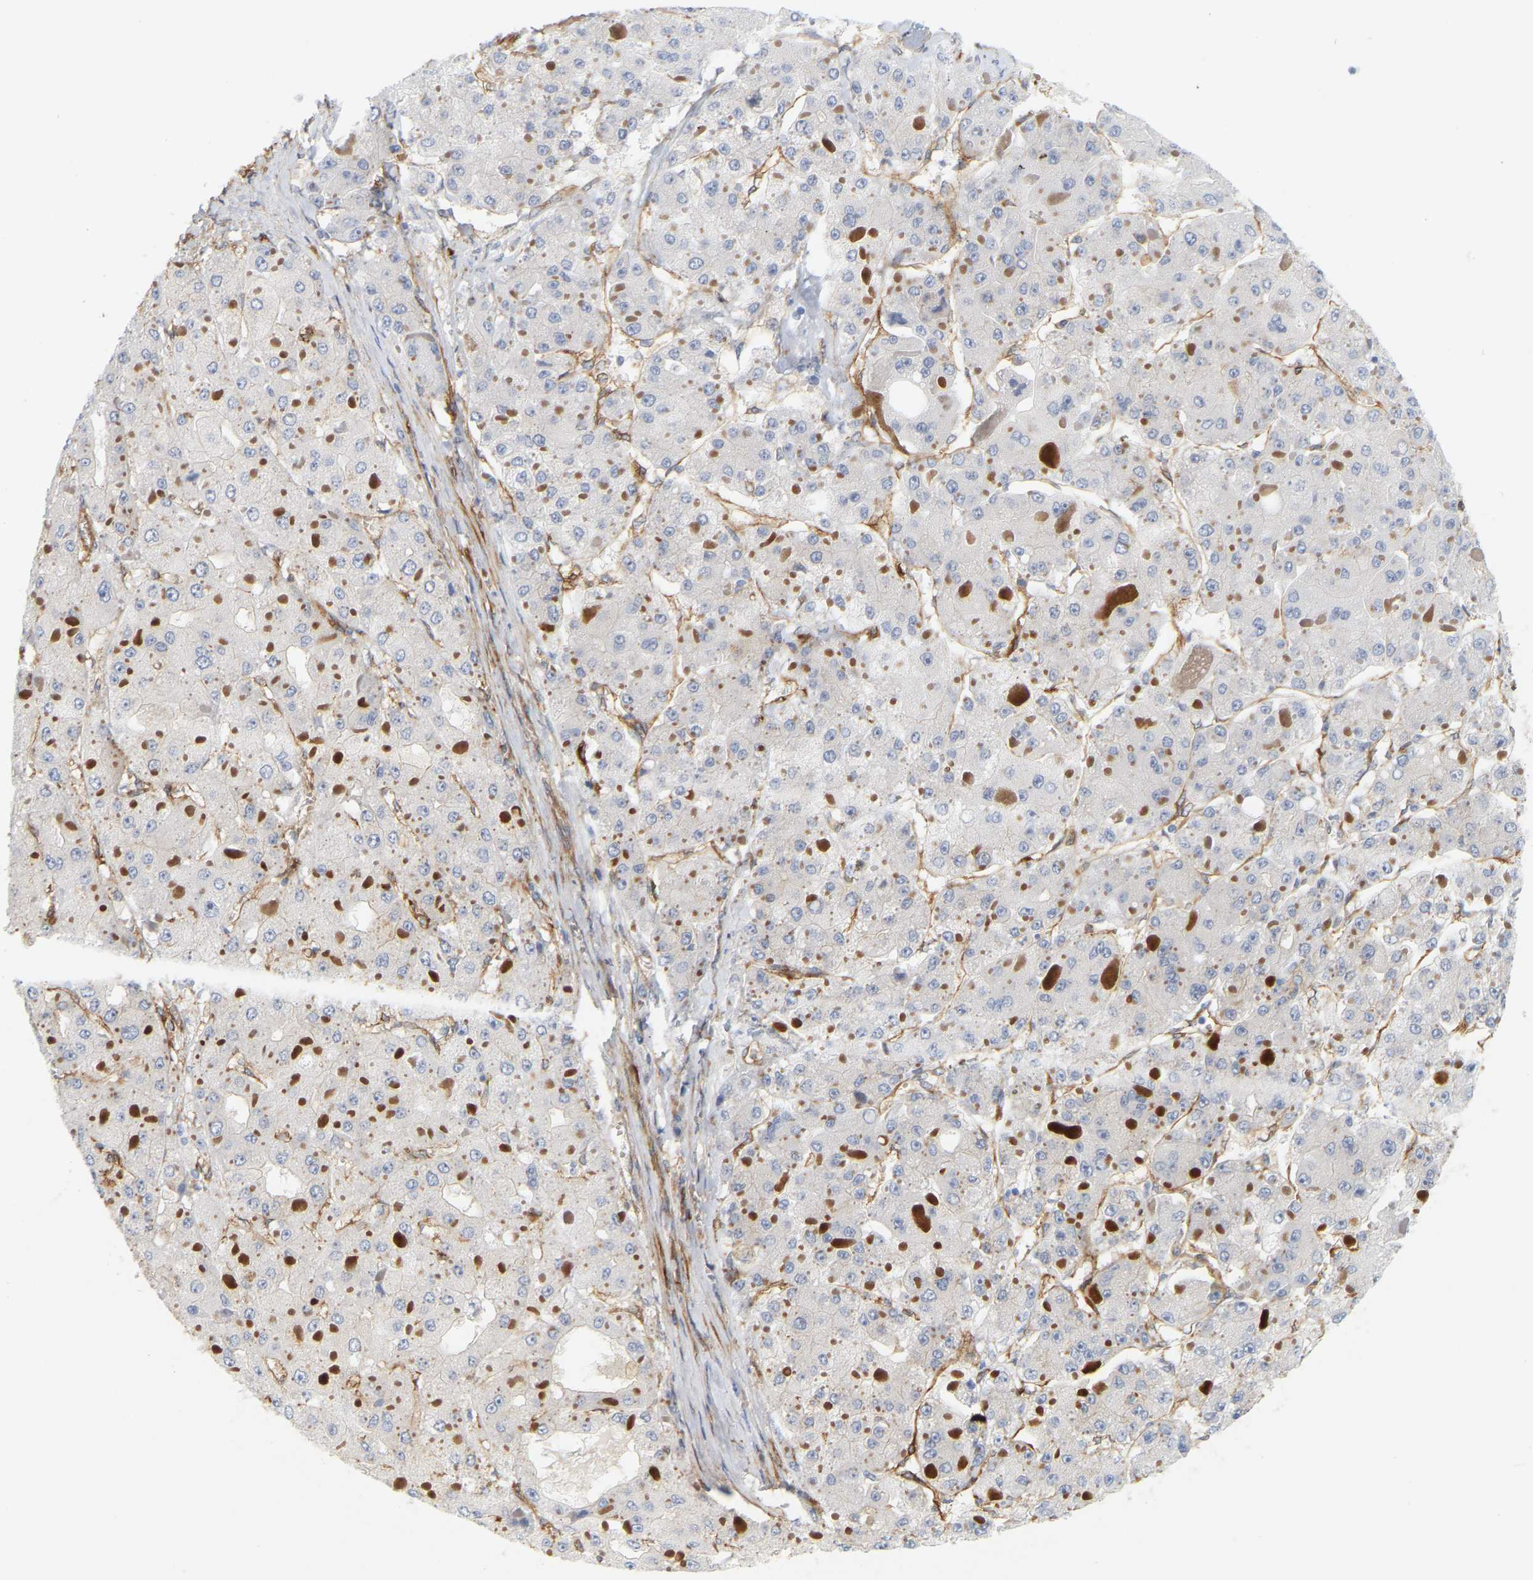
{"staining": {"intensity": "negative", "quantity": "none", "location": "none"}, "tissue": "liver cancer", "cell_type": "Tumor cells", "image_type": "cancer", "snomed": [{"axis": "morphology", "description": "Carcinoma, Hepatocellular, NOS"}, {"axis": "topography", "description": "Liver"}], "caption": "Tumor cells are negative for protein expression in human hepatocellular carcinoma (liver). The staining is performed using DAB (3,3'-diaminobenzidine) brown chromogen with nuclei counter-stained in using hematoxylin.", "gene": "RAPH1", "patient": {"sex": "female", "age": 73}}